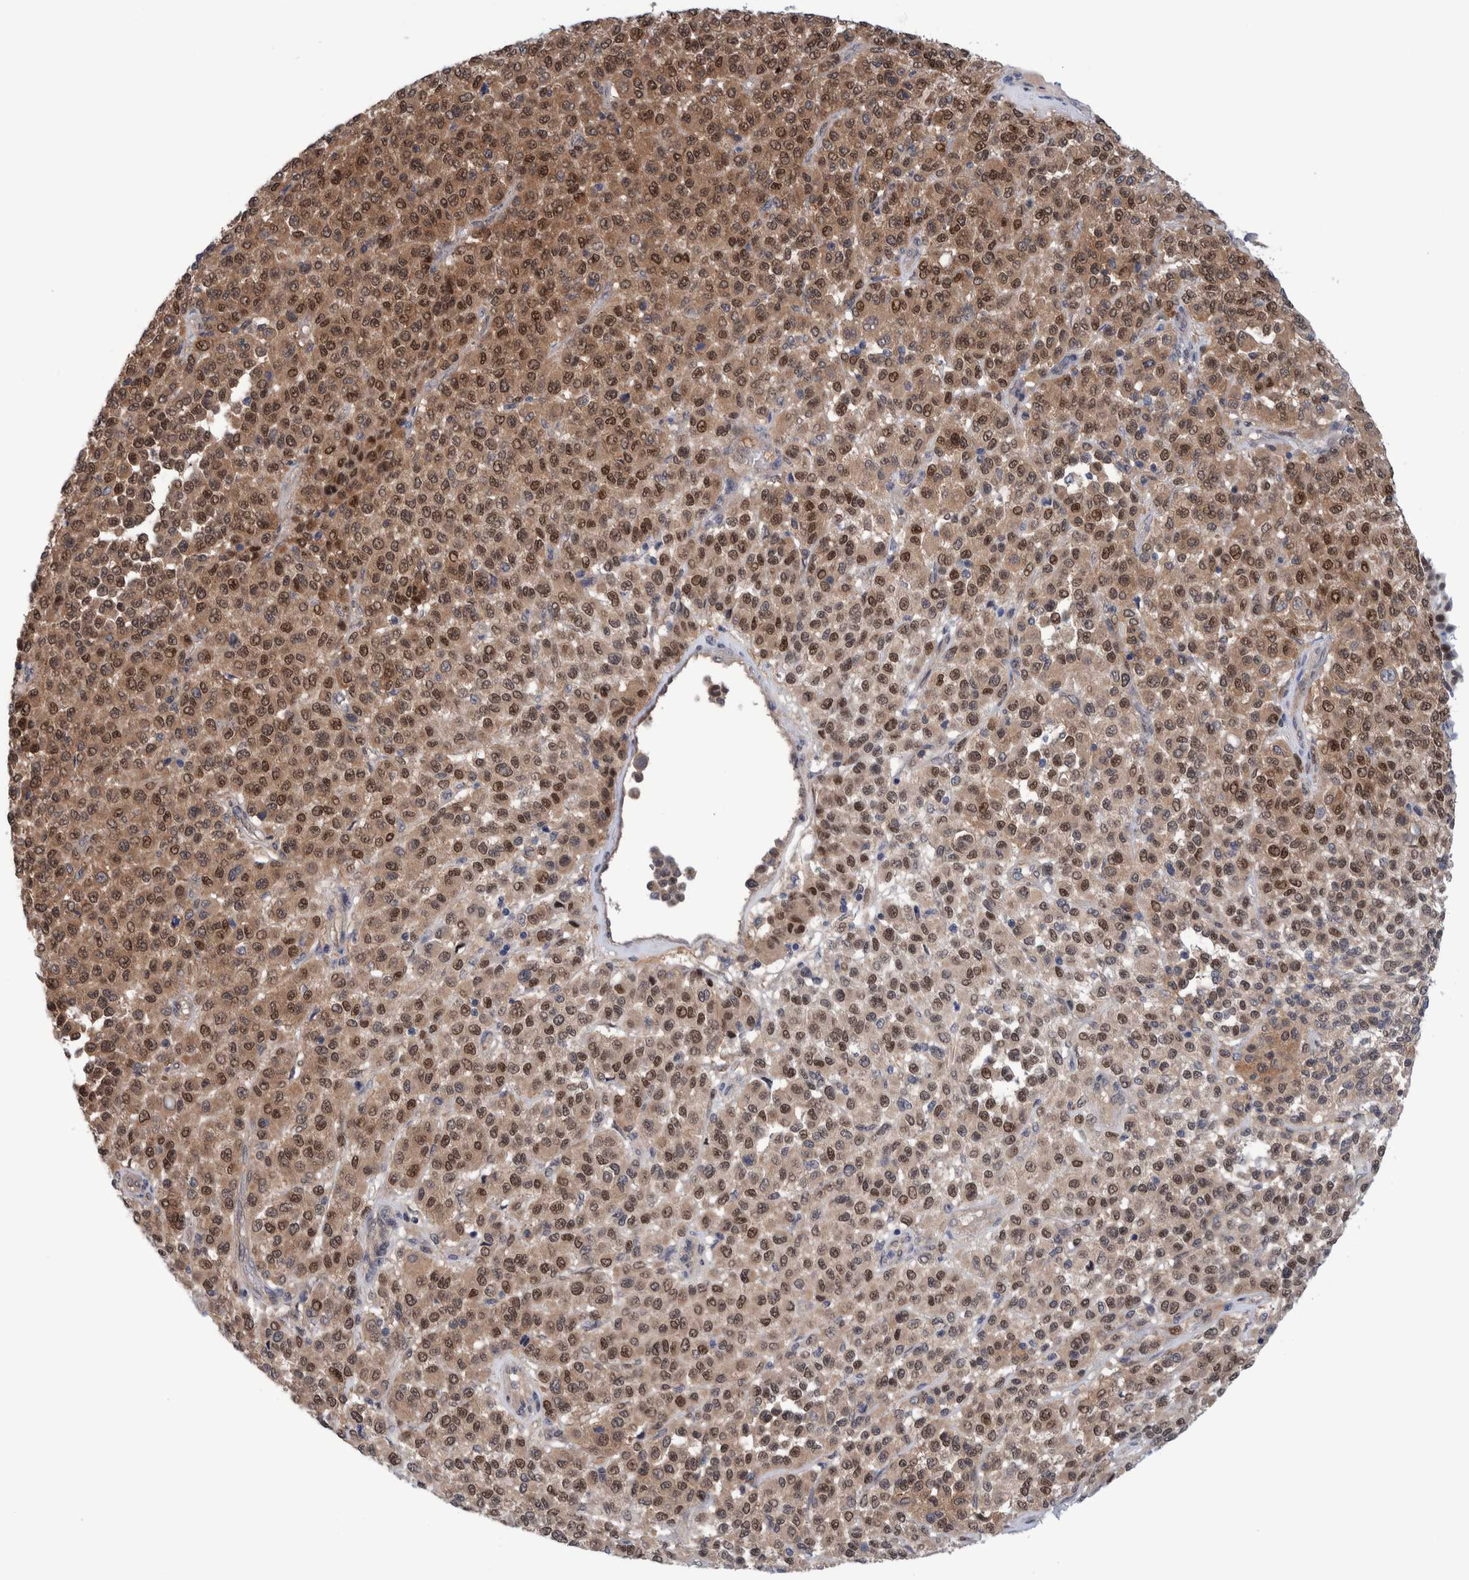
{"staining": {"intensity": "moderate", "quantity": ">75%", "location": "cytoplasmic/membranous,nuclear"}, "tissue": "melanoma", "cell_type": "Tumor cells", "image_type": "cancer", "snomed": [{"axis": "morphology", "description": "Malignant melanoma, Metastatic site"}, {"axis": "topography", "description": "Pancreas"}], "caption": "Moderate cytoplasmic/membranous and nuclear positivity is appreciated in approximately >75% of tumor cells in malignant melanoma (metastatic site).", "gene": "PFAS", "patient": {"sex": "female", "age": 30}}